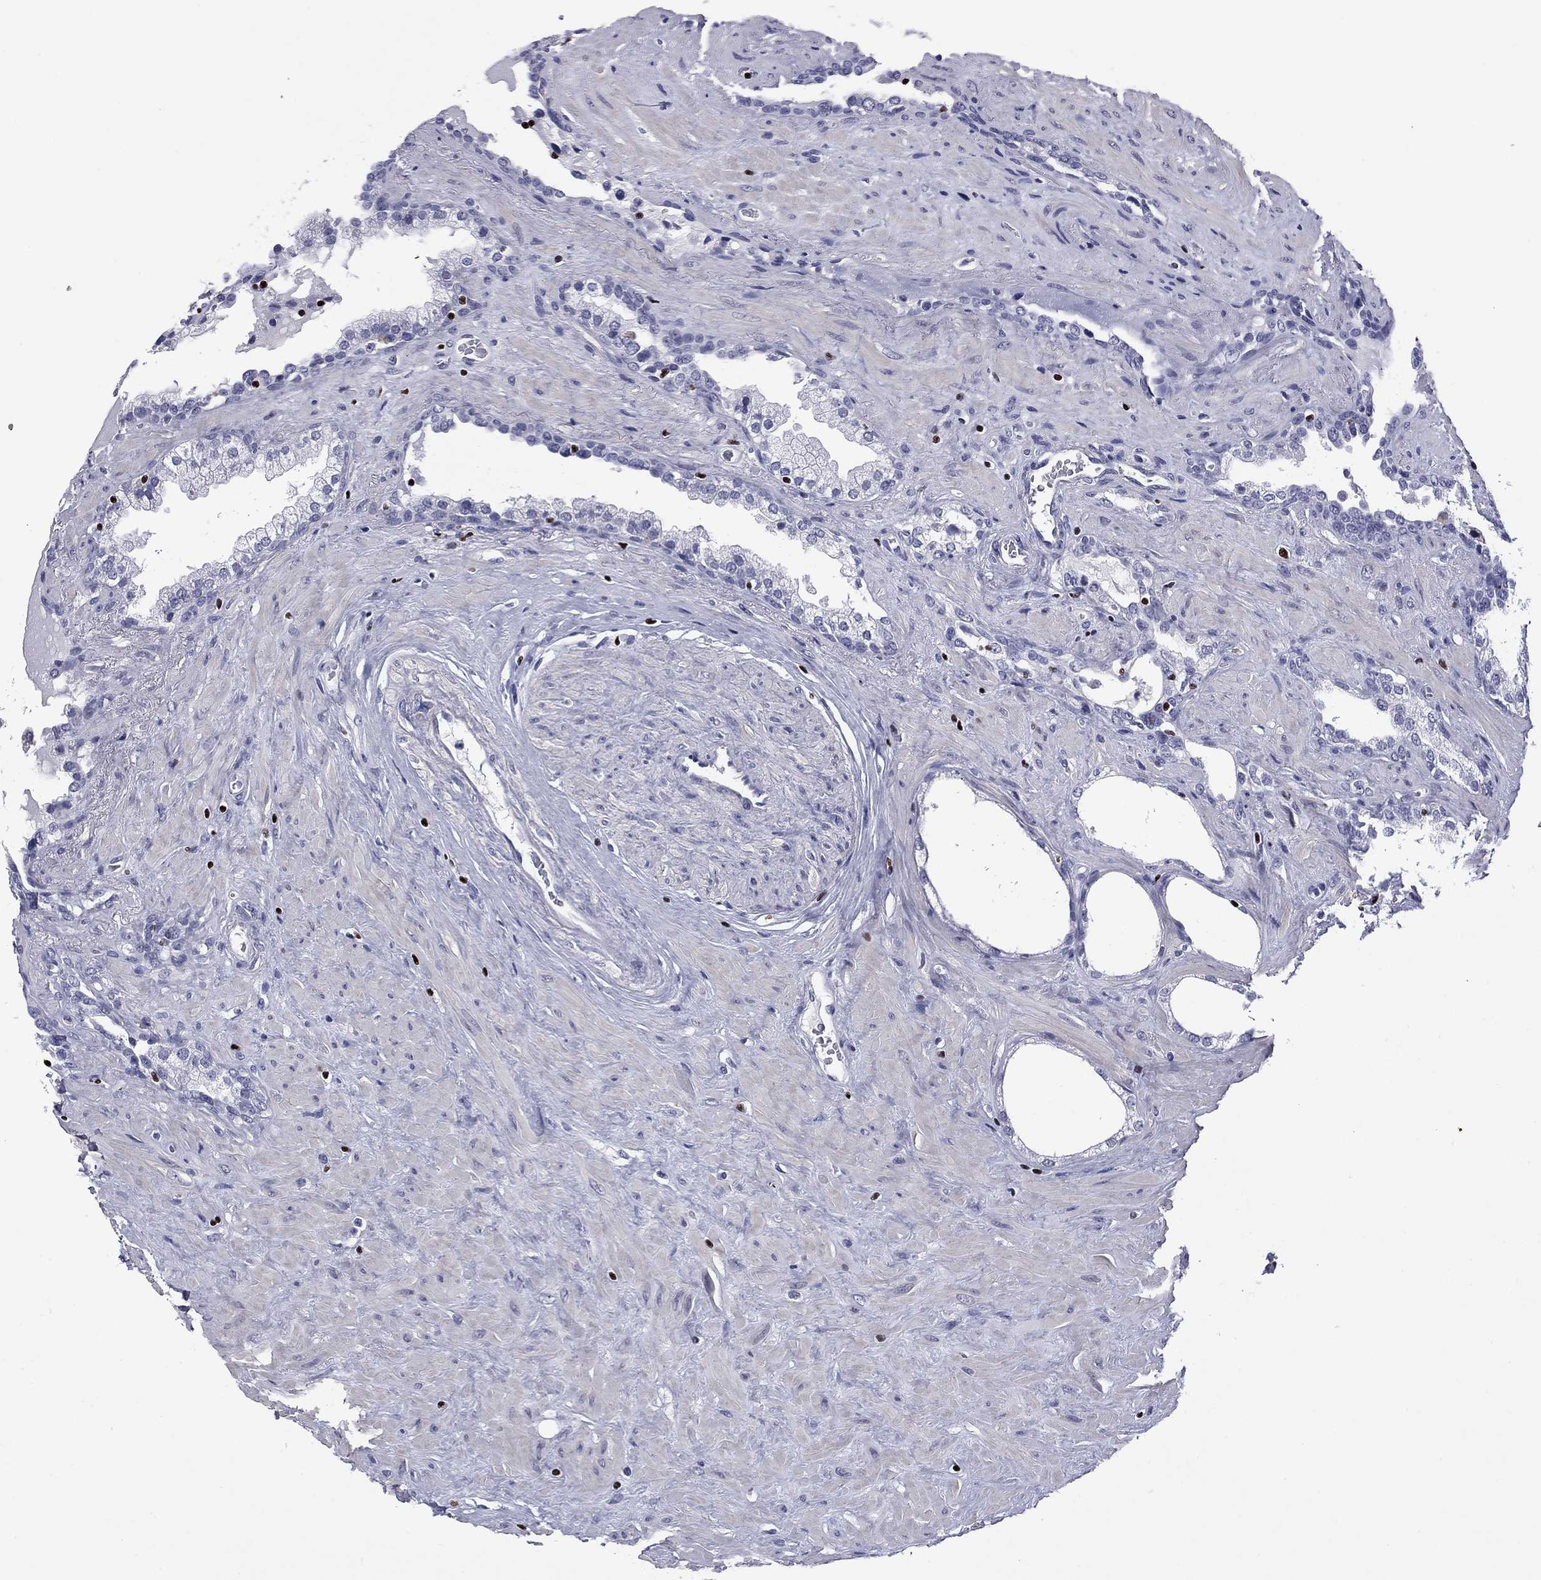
{"staining": {"intensity": "negative", "quantity": "none", "location": "none"}, "tissue": "prostate", "cell_type": "Glandular cells", "image_type": "normal", "snomed": [{"axis": "morphology", "description": "Normal tissue, NOS"}, {"axis": "topography", "description": "Prostate"}], "caption": "Protein analysis of benign prostate exhibits no significant positivity in glandular cells.", "gene": "IKZF3", "patient": {"sex": "male", "age": 63}}